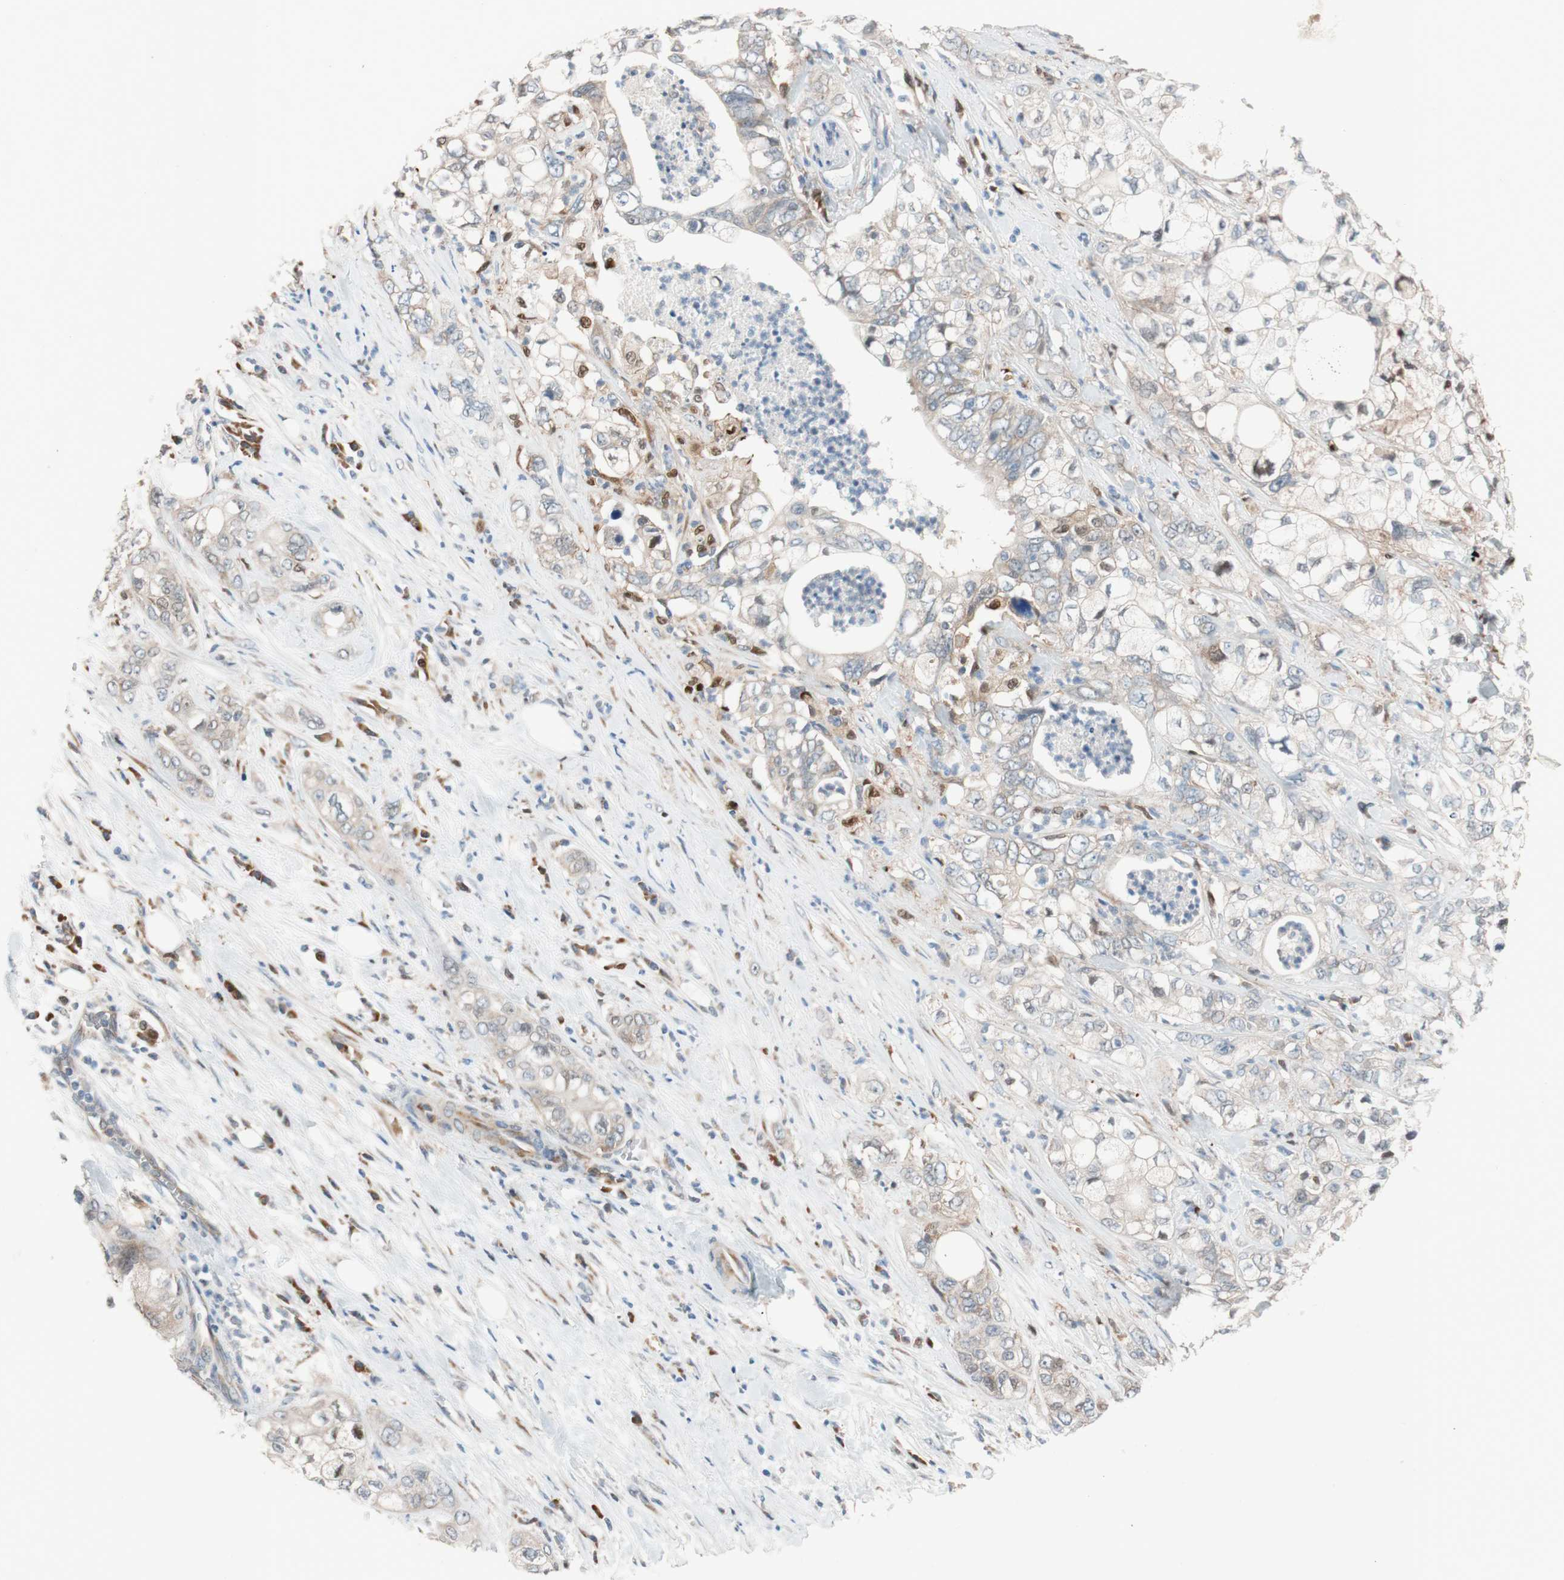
{"staining": {"intensity": "weak", "quantity": ">75%", "location": "cytoplasmic/membranous"}, "tissue": "pancreatic cancer", "cell_type": "Tumor cells", "image_type": "cancer", "snomed": [{"axis": "morphology", "description": "Adenocarcinoma, NOS"}, {"axis": "topography", "description": "Pancreas"}], "caption": "Protein expression analysis of pancreatic cancer (adenocarcinoma) displays weak cytoplasmic/membranous expression in about >75% of tumor cells.", "gene": "FAAH", "patient": {"sex": "male", "age": 70}}